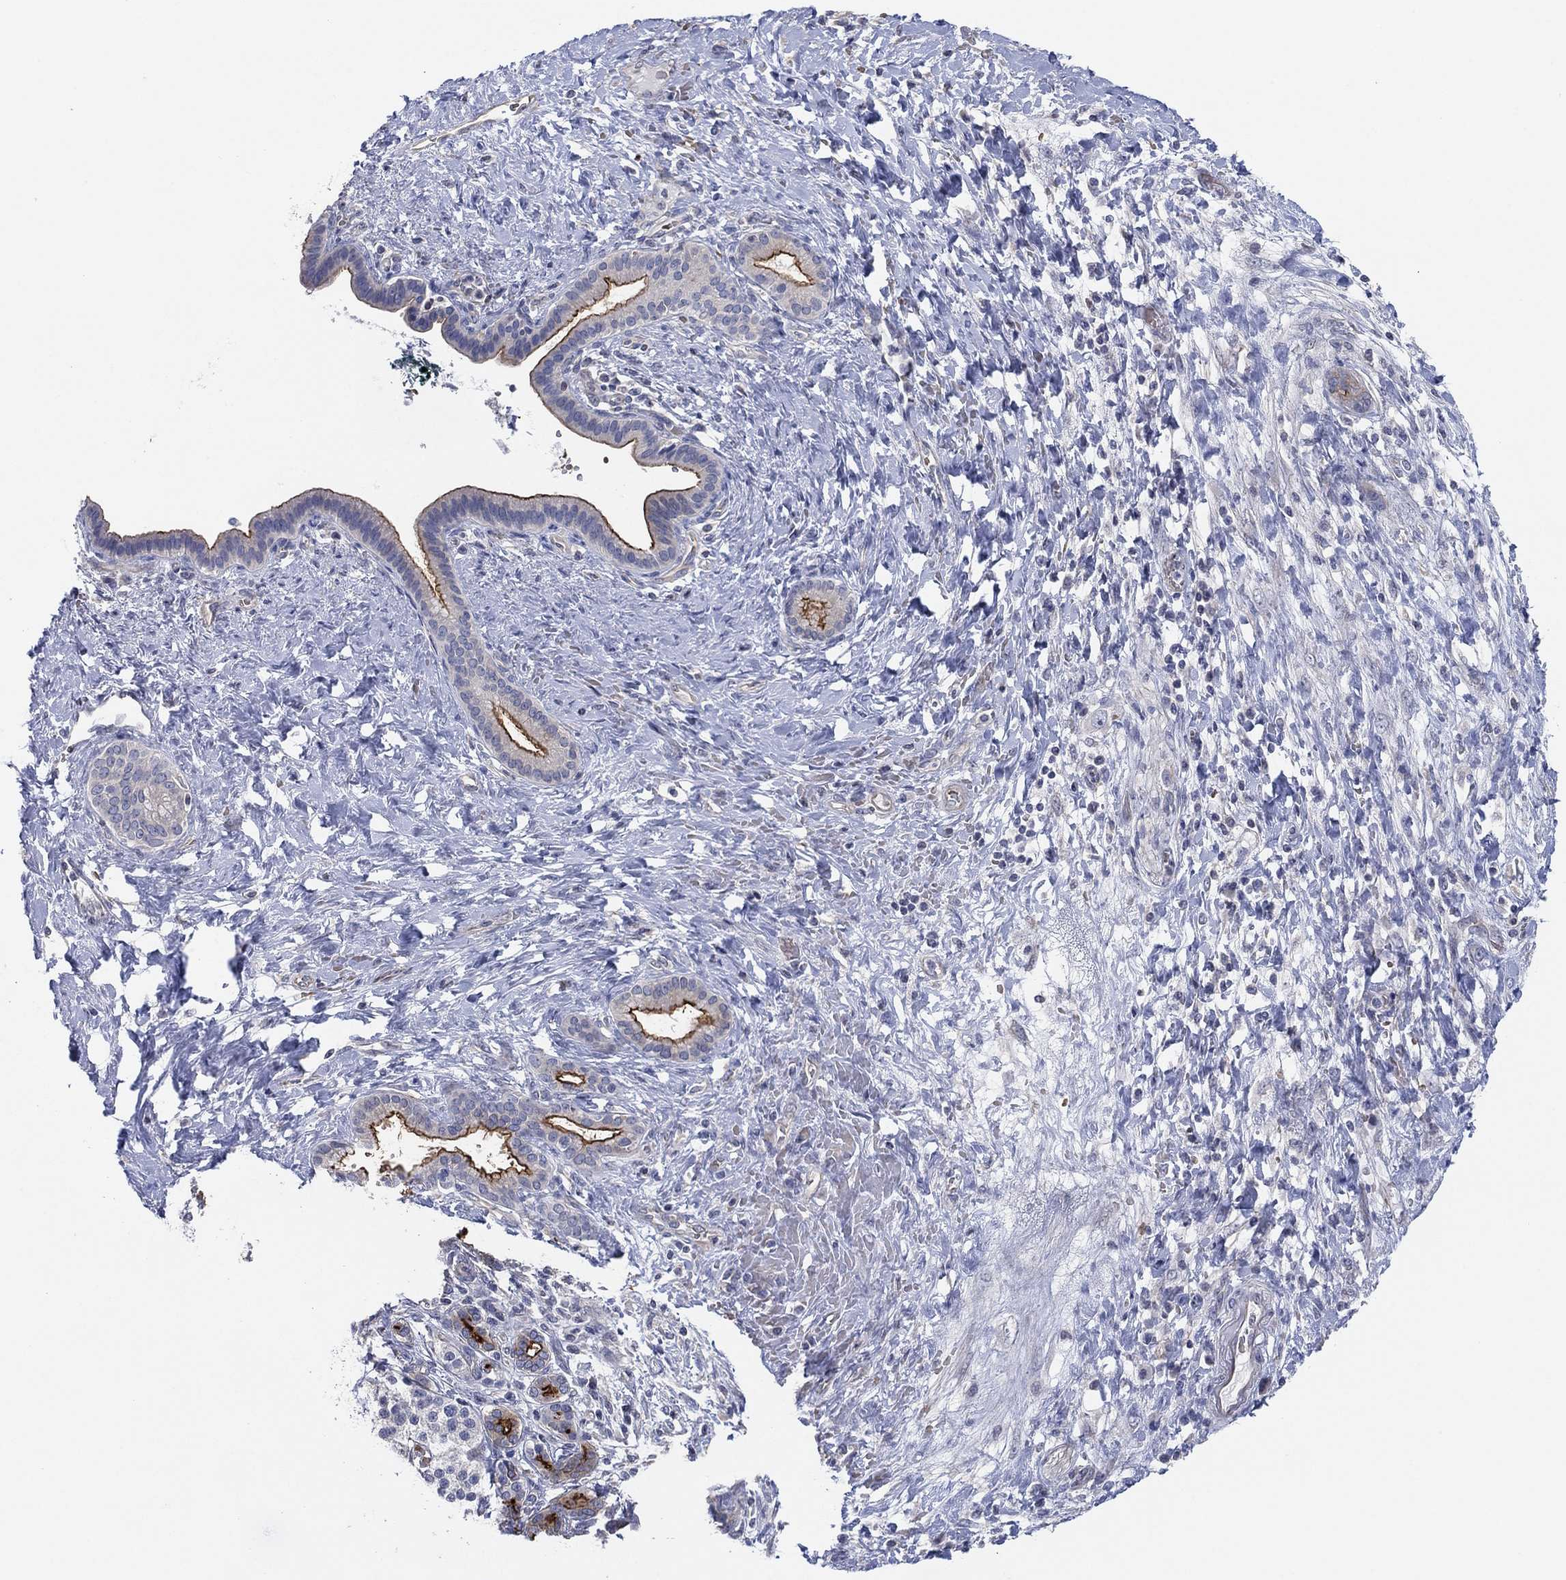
{"staining": {"intensity": "moderate", "quantity": ">75%", "location": "cytoplasmic/membranous"}, "tissue": "pancreatic cancer", "cell_type": "Tumor cells", "image_type": "cancer", "snomed": [{"axis": "morphology", "description": "Adenocarcinoma, NOS"}, {"axis": "topography", "description": "Pancreas"}], "caption": "Tumor cells demonstrate medium levels of moderate cytoplasmic/membranous expression in about >75% of cells in human pancreatic cancer. Immunohistochemistry (ihc) stains the protein in brown and the nuclei are stained blue.", "gene": "CFTR", "patient": {"sex": "male", "age": 44}}